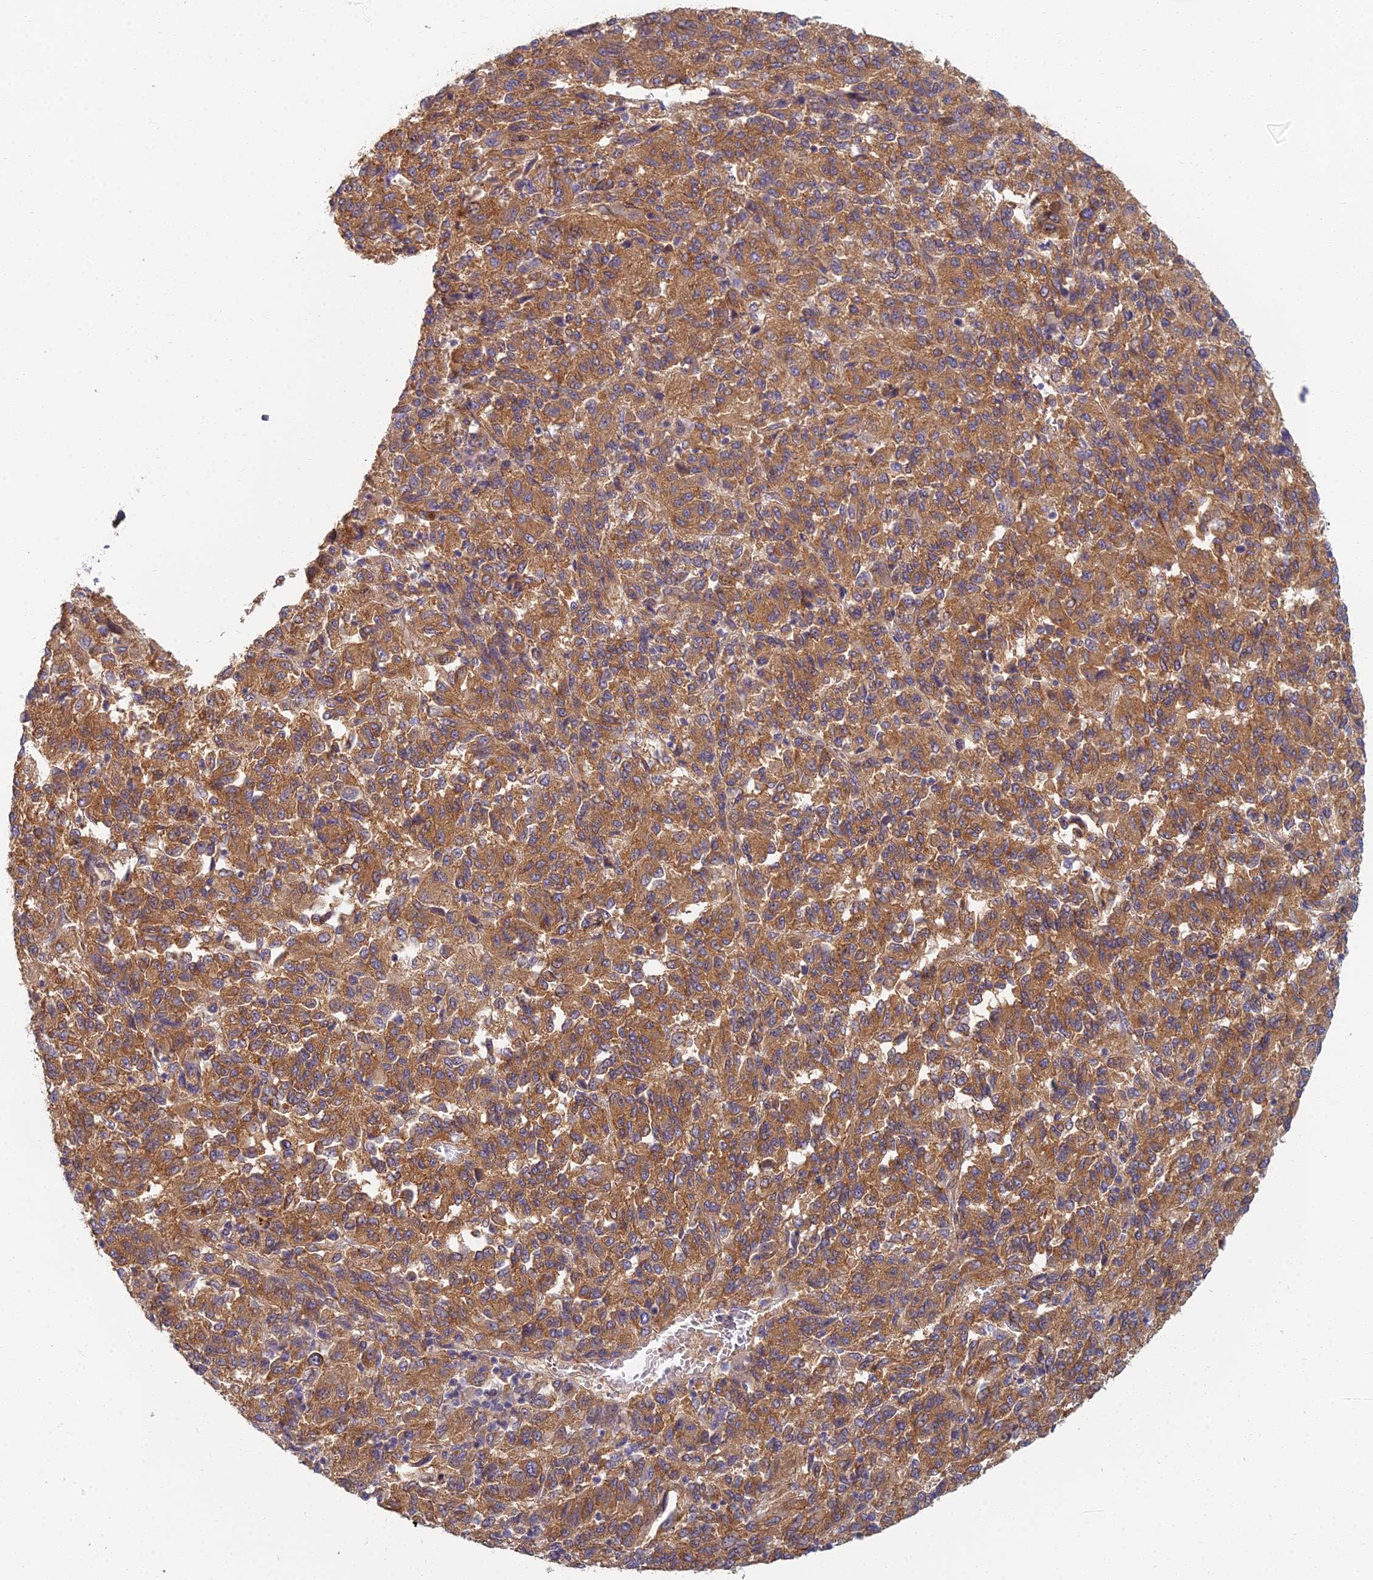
{"staining": {"intensity": "moderate", "quantity": ">75%", "location": "cytoplasmic/membranous"}, "tissue": "melanoma", "cell_type": "Tumor cells", "image_type": "cancer", "snomed": [{"axis": "morphology", "description": "Malignant melanoma, Metastatic site"}, {"axis": "topography", "description": "Lung"}], "caption": "DAB immunohistochemical staining of melanoma demonstrates moderate cytoplasmic/membranous protein positivity in about >75% of tumor cells.", "gene": "RBSN", "patient": {"sex": "male", "age": 64}}